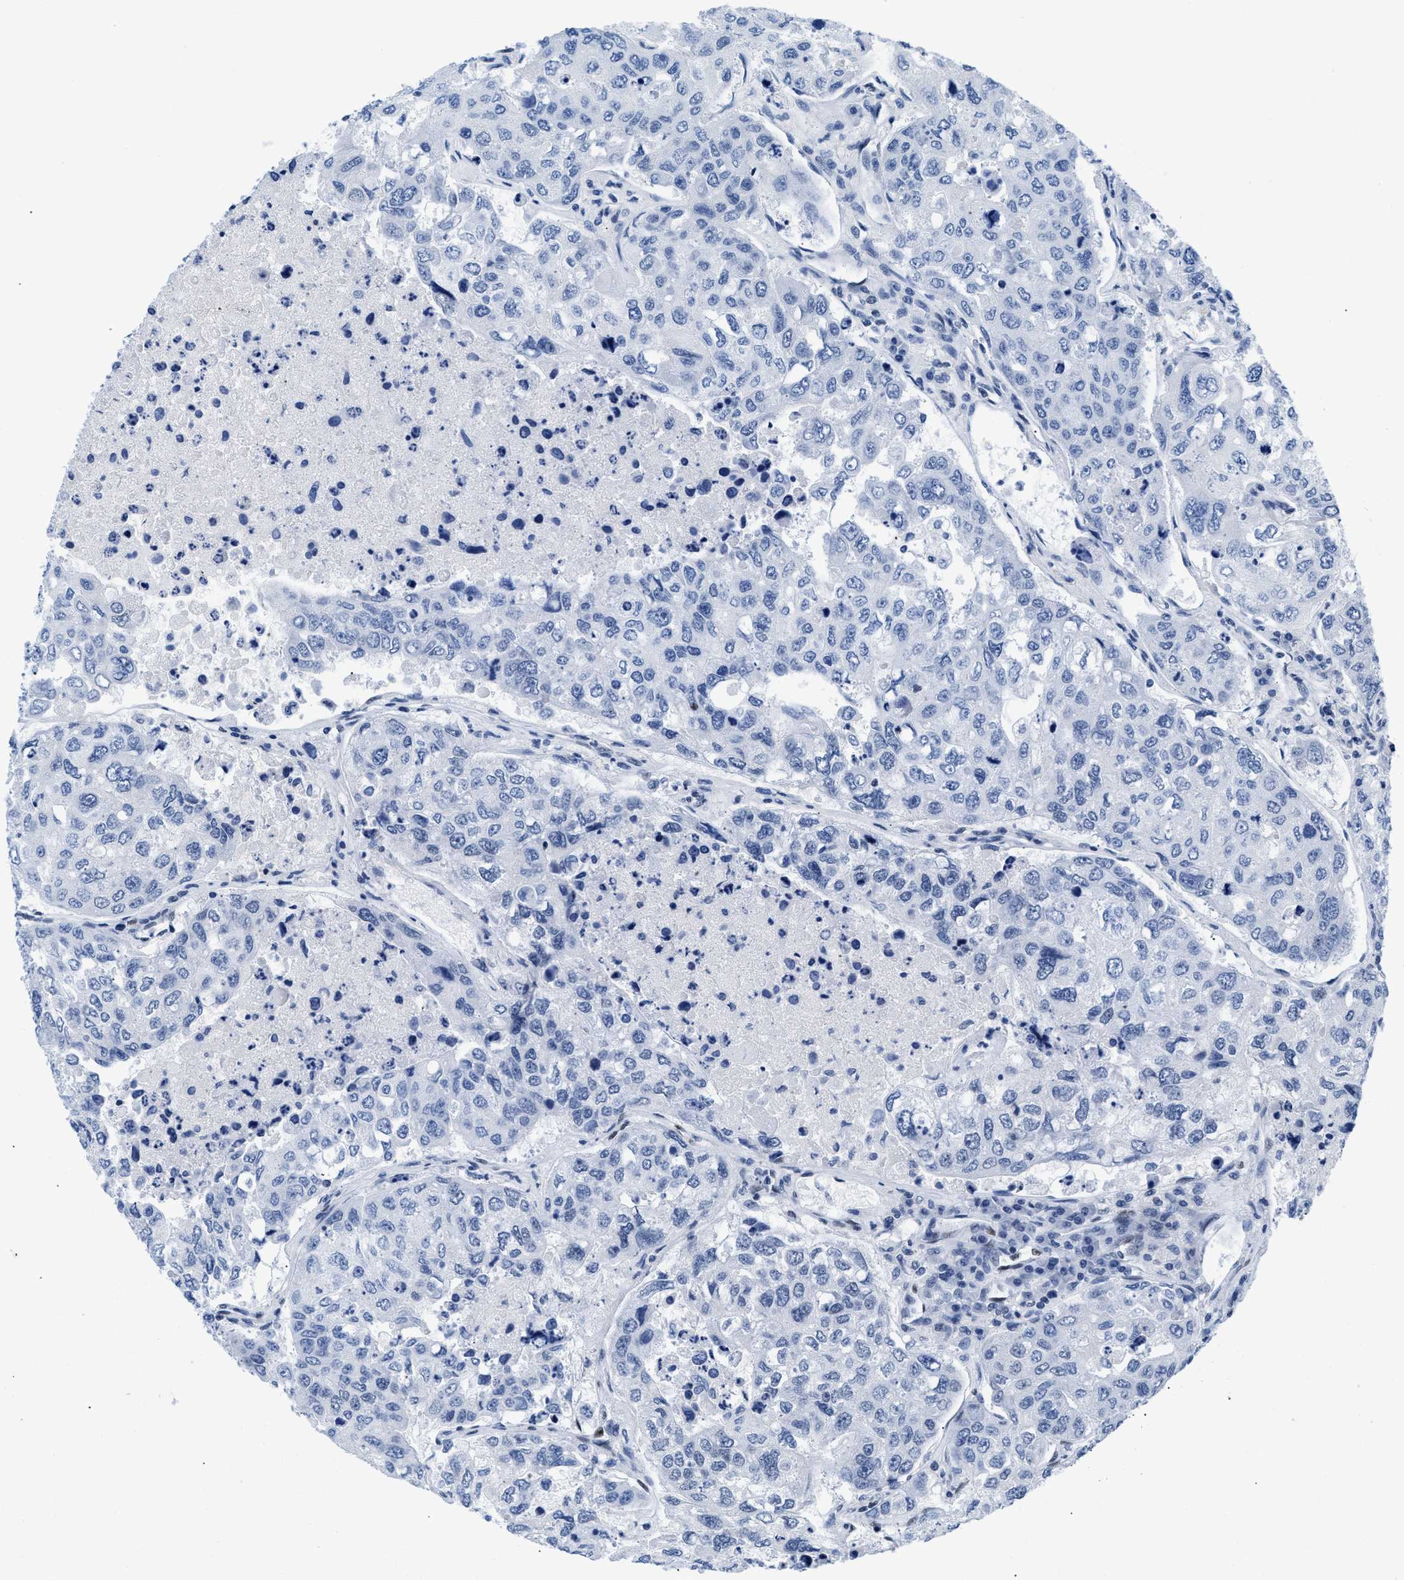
{"staining": {"intensity": "negative", "quantity": "none", "location": "none"}, "tissue": "urothelial cancer", "cell_type": "Tumor cells", "image_type": "cancer", "snomed": [{"axis": "morphology", "description": "Urothelial carcinoma, High grade"}, {"axis": "topography", "description": "Lymph node"}, {"axis": "topography", "description": "Urinary bladder"}], "caption": "Tumor cells show no significant protein positivity in urothelial carcinoma (high-grade).", "gene": "CTBP1", "patient": {"sex": "male", "age": 51}}